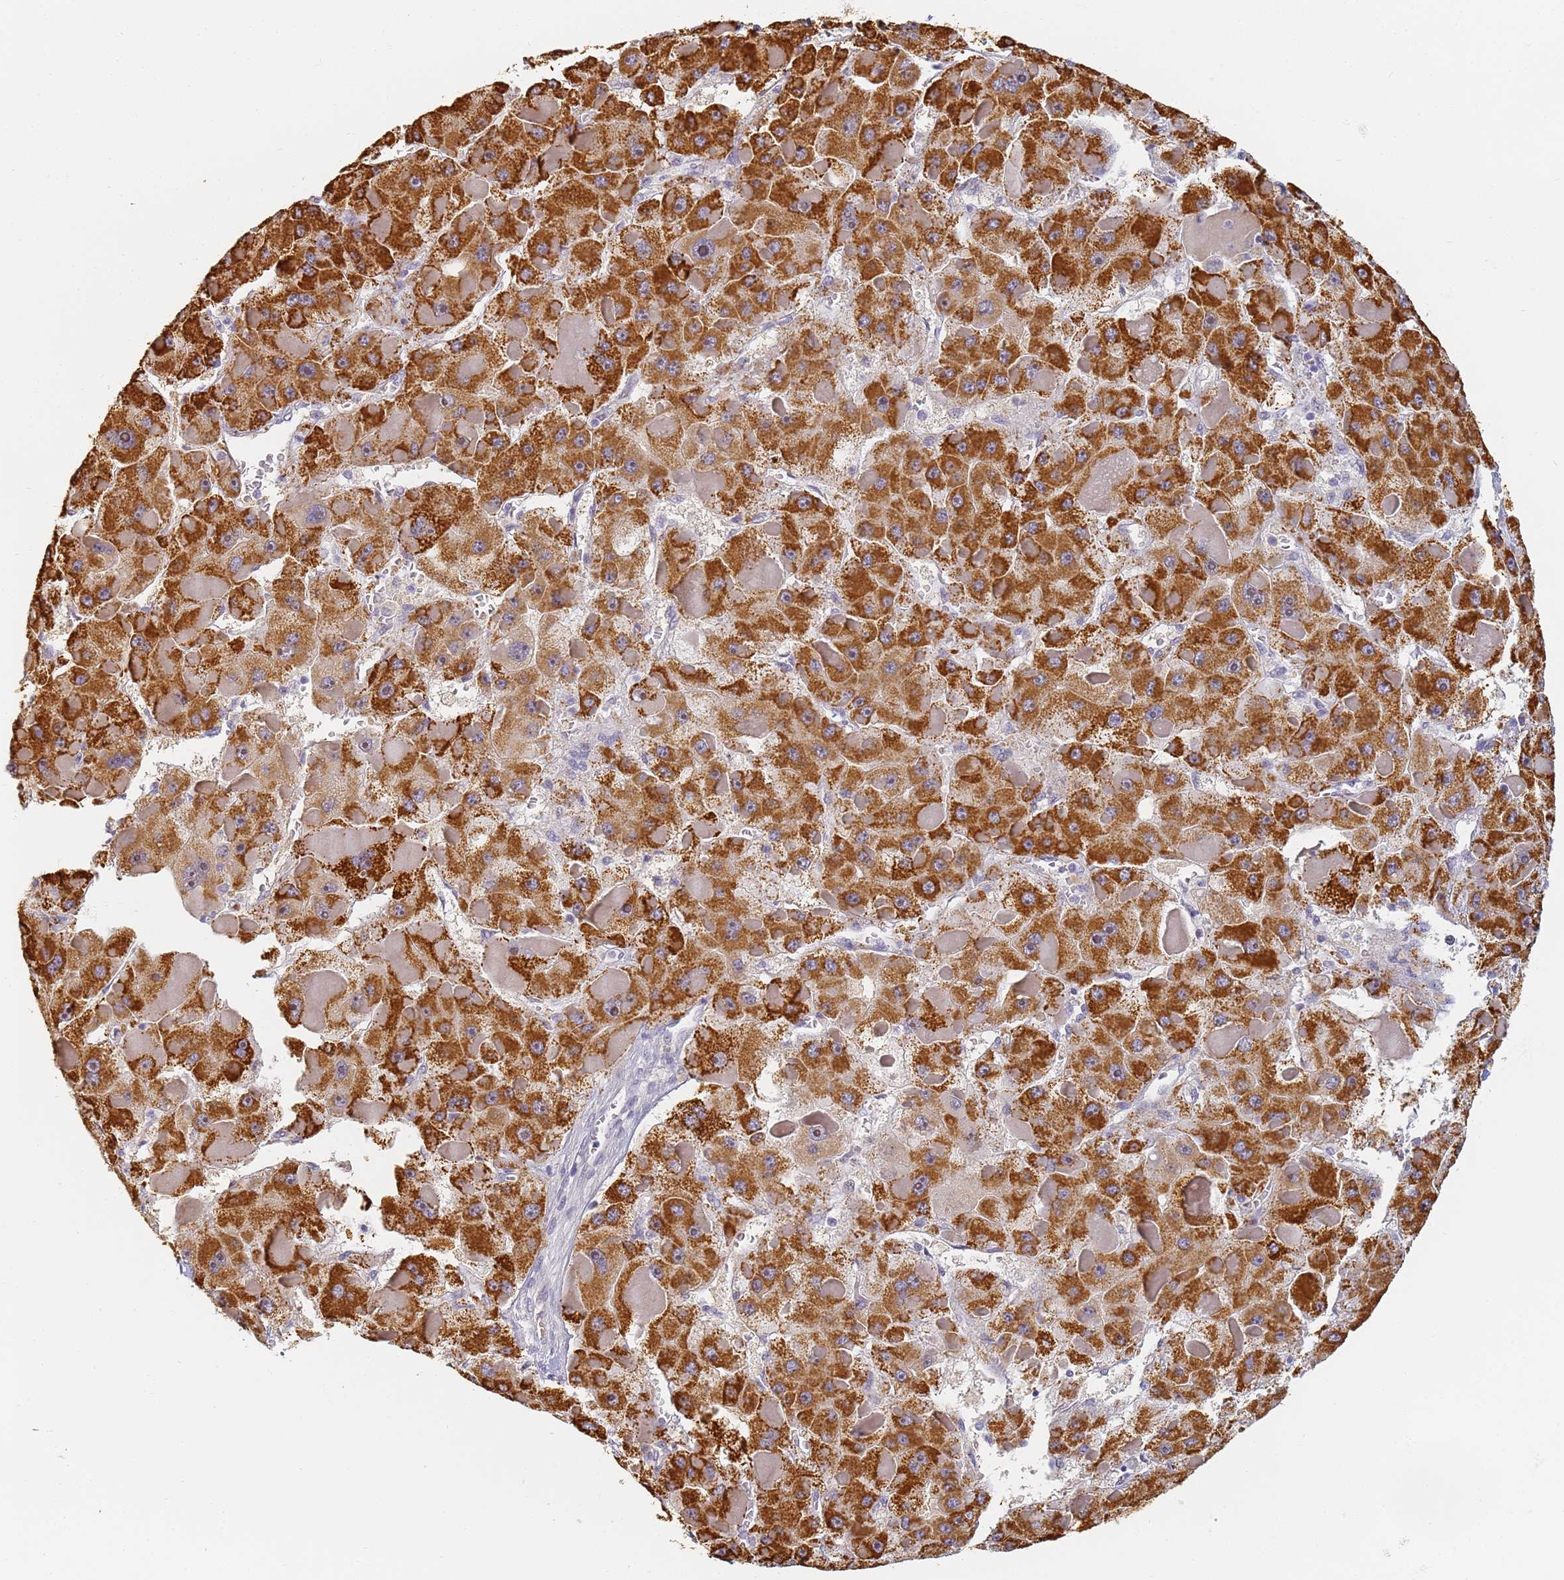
{"staining": {"intensity": "strong", "quantity": ">75%", "location": "cytoplasmic/membranous"}, "tissue": "liver cancer", "cell_type": "Tumor cells", "image_type": "cancer", "snomed": [{"axis": "morphology", "description": "Carcinoma, Hepatocellular, NOS"}, {"axis": "topography", "description": "Liver"}], "caption": "Immunohistochemical staining of hepatocellular carcinoma (liver) demonstrates high levels of strong cytoplasmic/membranous positivity in about >75% of tumor cells.", "gene": "SLC38A9", "patient": {"sex": "female", "age": 73}}